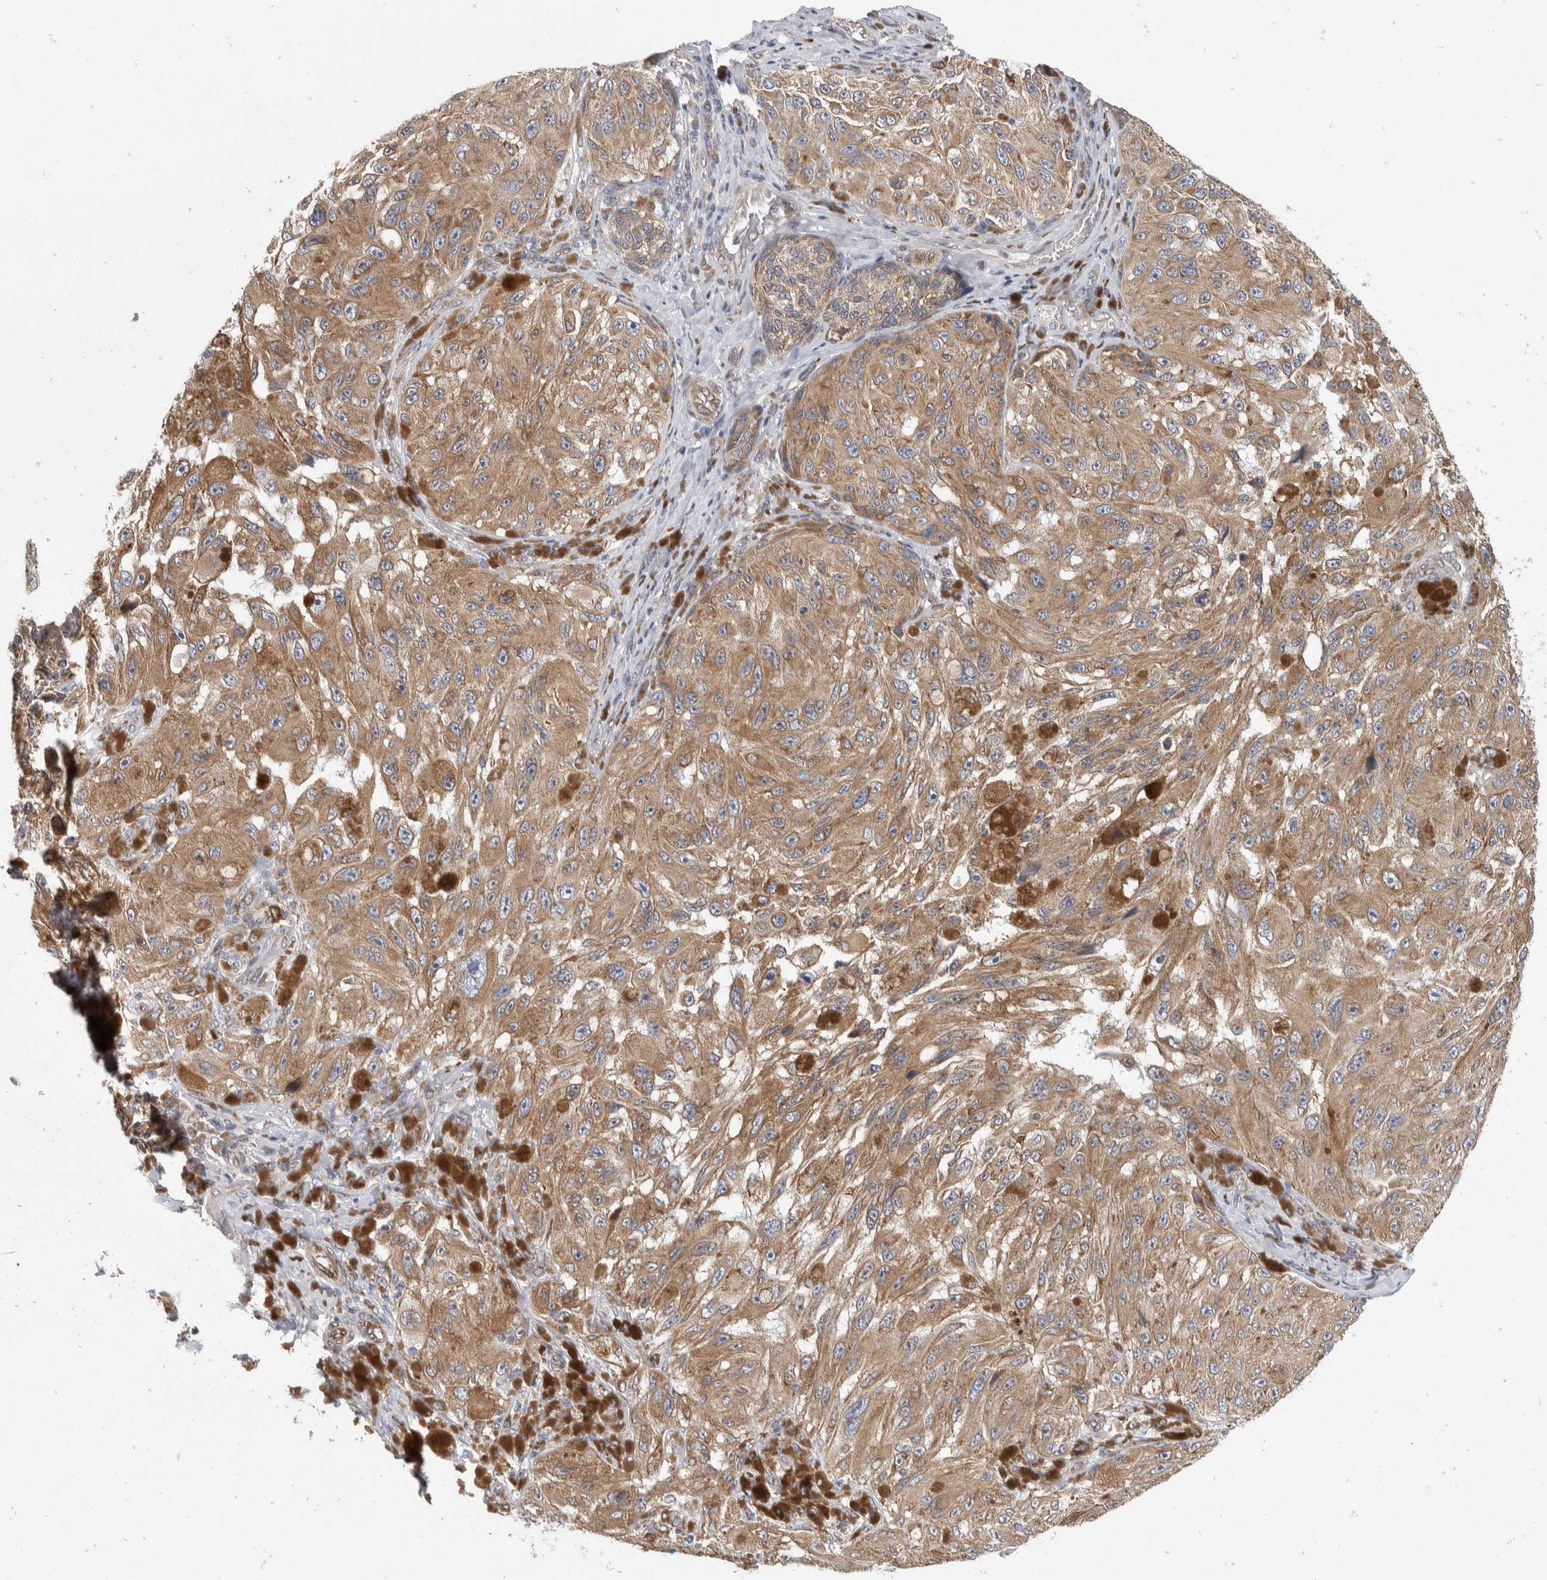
{"staining": {"intensity": "moderate", "quantity": ">75%", "location": "cytoplasmic/membranous"}, "tissue": "melanoma", "cell_type": "Tumor cells", "image_type": "cancer", "snomed": [{"axis": "morphology", "description": "Malignant melanoma, NOS"}, {"axis": "topography", "description": "Skin"}], "caption": "Protein staining exhibits moderate cytoplasmic/membranous staining in about >75% of tumor cells in malignant melanoma.", "gene": "TMEM245", "patient": {"sex": "female", "age": 73}}